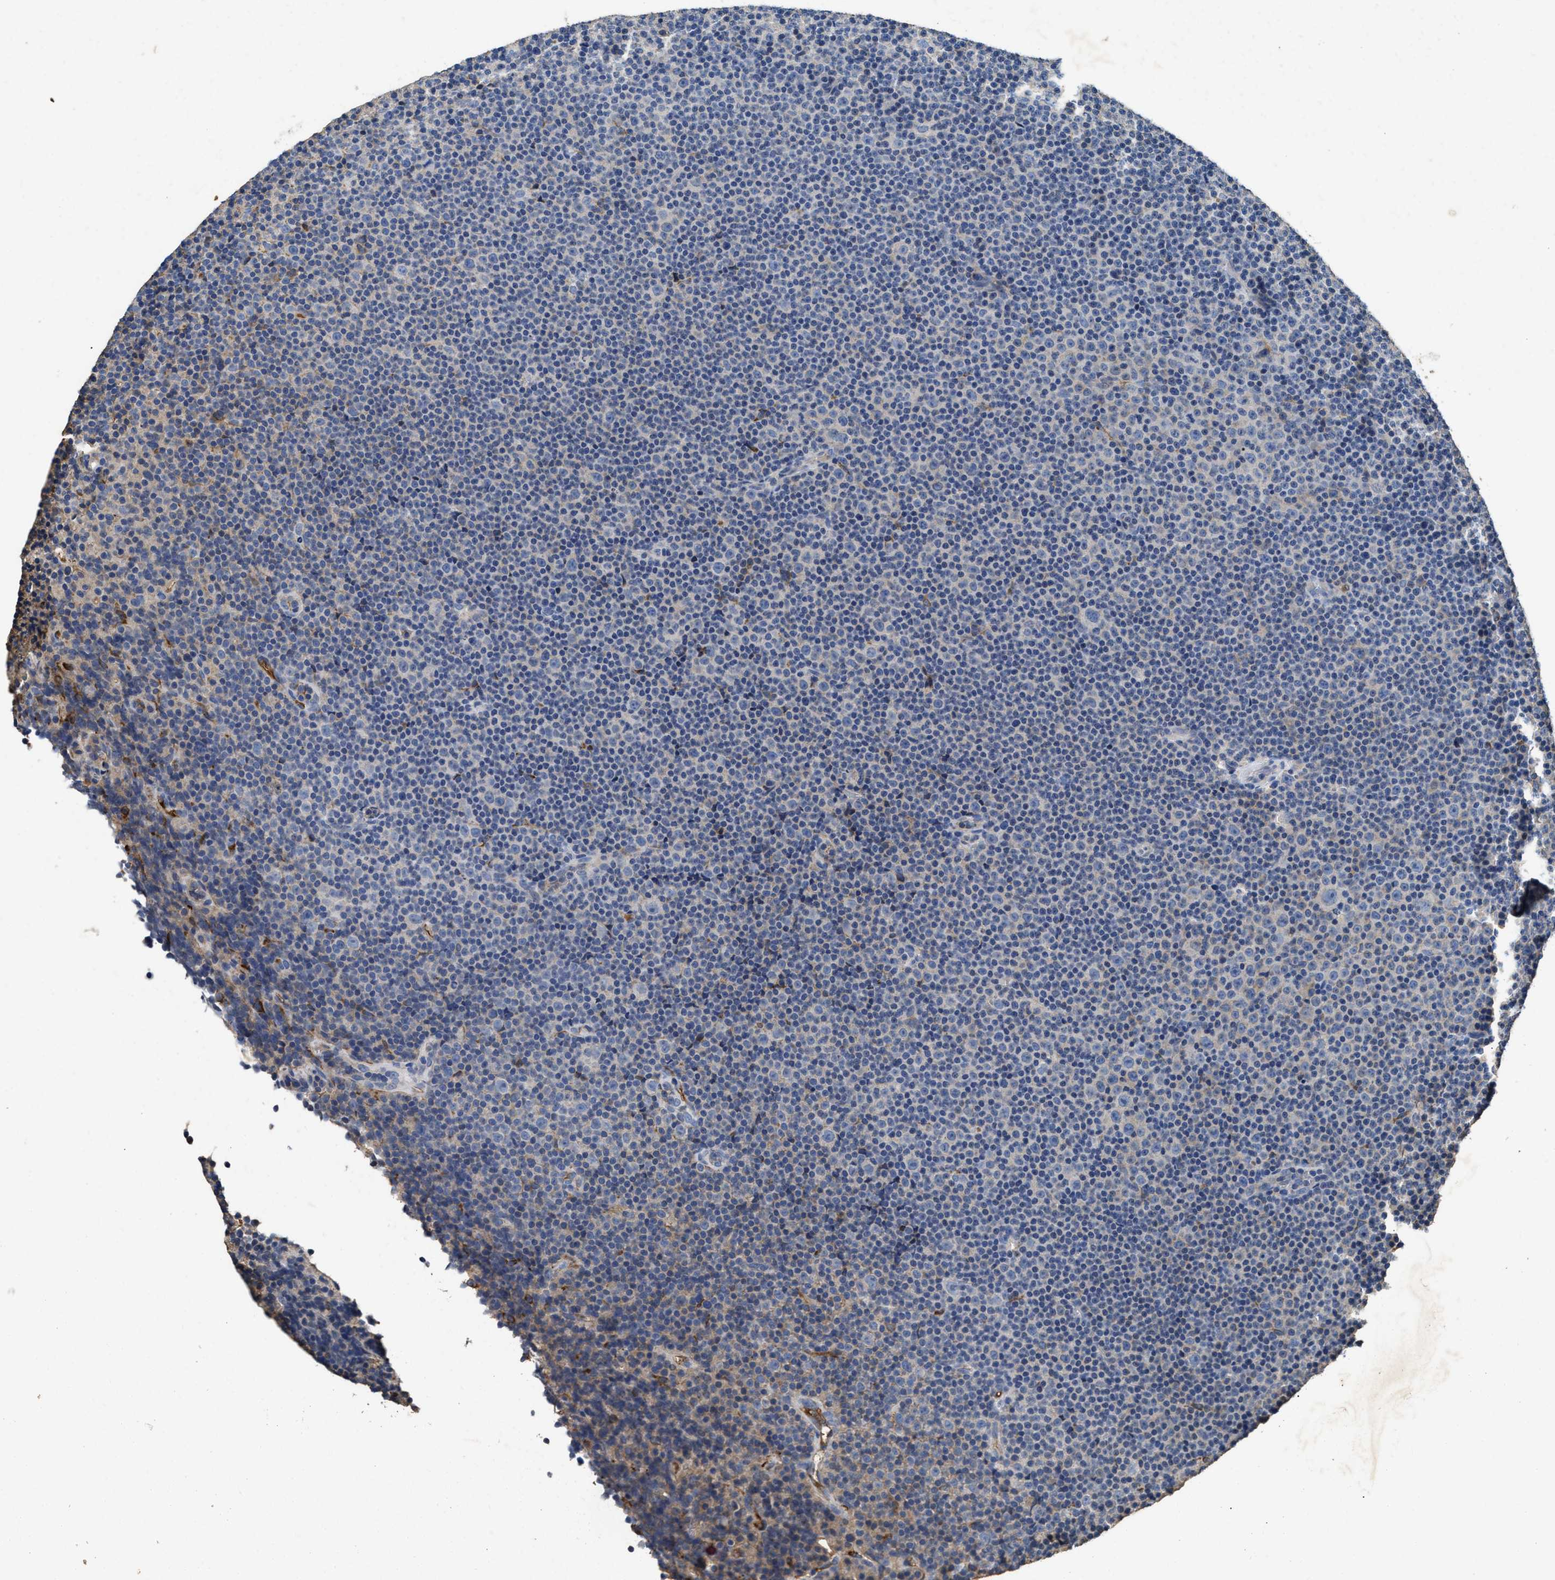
{"staining": {"intensity": "negative", "quantity": "none", "location": "none"}, "tissue": "lymphoma", "cell_type": "Tumor cells", "image_type": "cancer", "snomed": [{"axis": "morphology", "description": "Malignant lymphoma, non-Hodgkin's type, Low grade"}, {"axis": "topography", "description": "Lymph node"}], "caption": "There is no significant staining in tumor cells of low-grade malignant lymphoma, non-Hodgkin's type. (DAB (3,3'-diaminobenzidine) immunohistochemistry visualized using brightfield microscopy, high magnification).", "gene": "C3", "patient": {"sex": "female", "age": 67}}